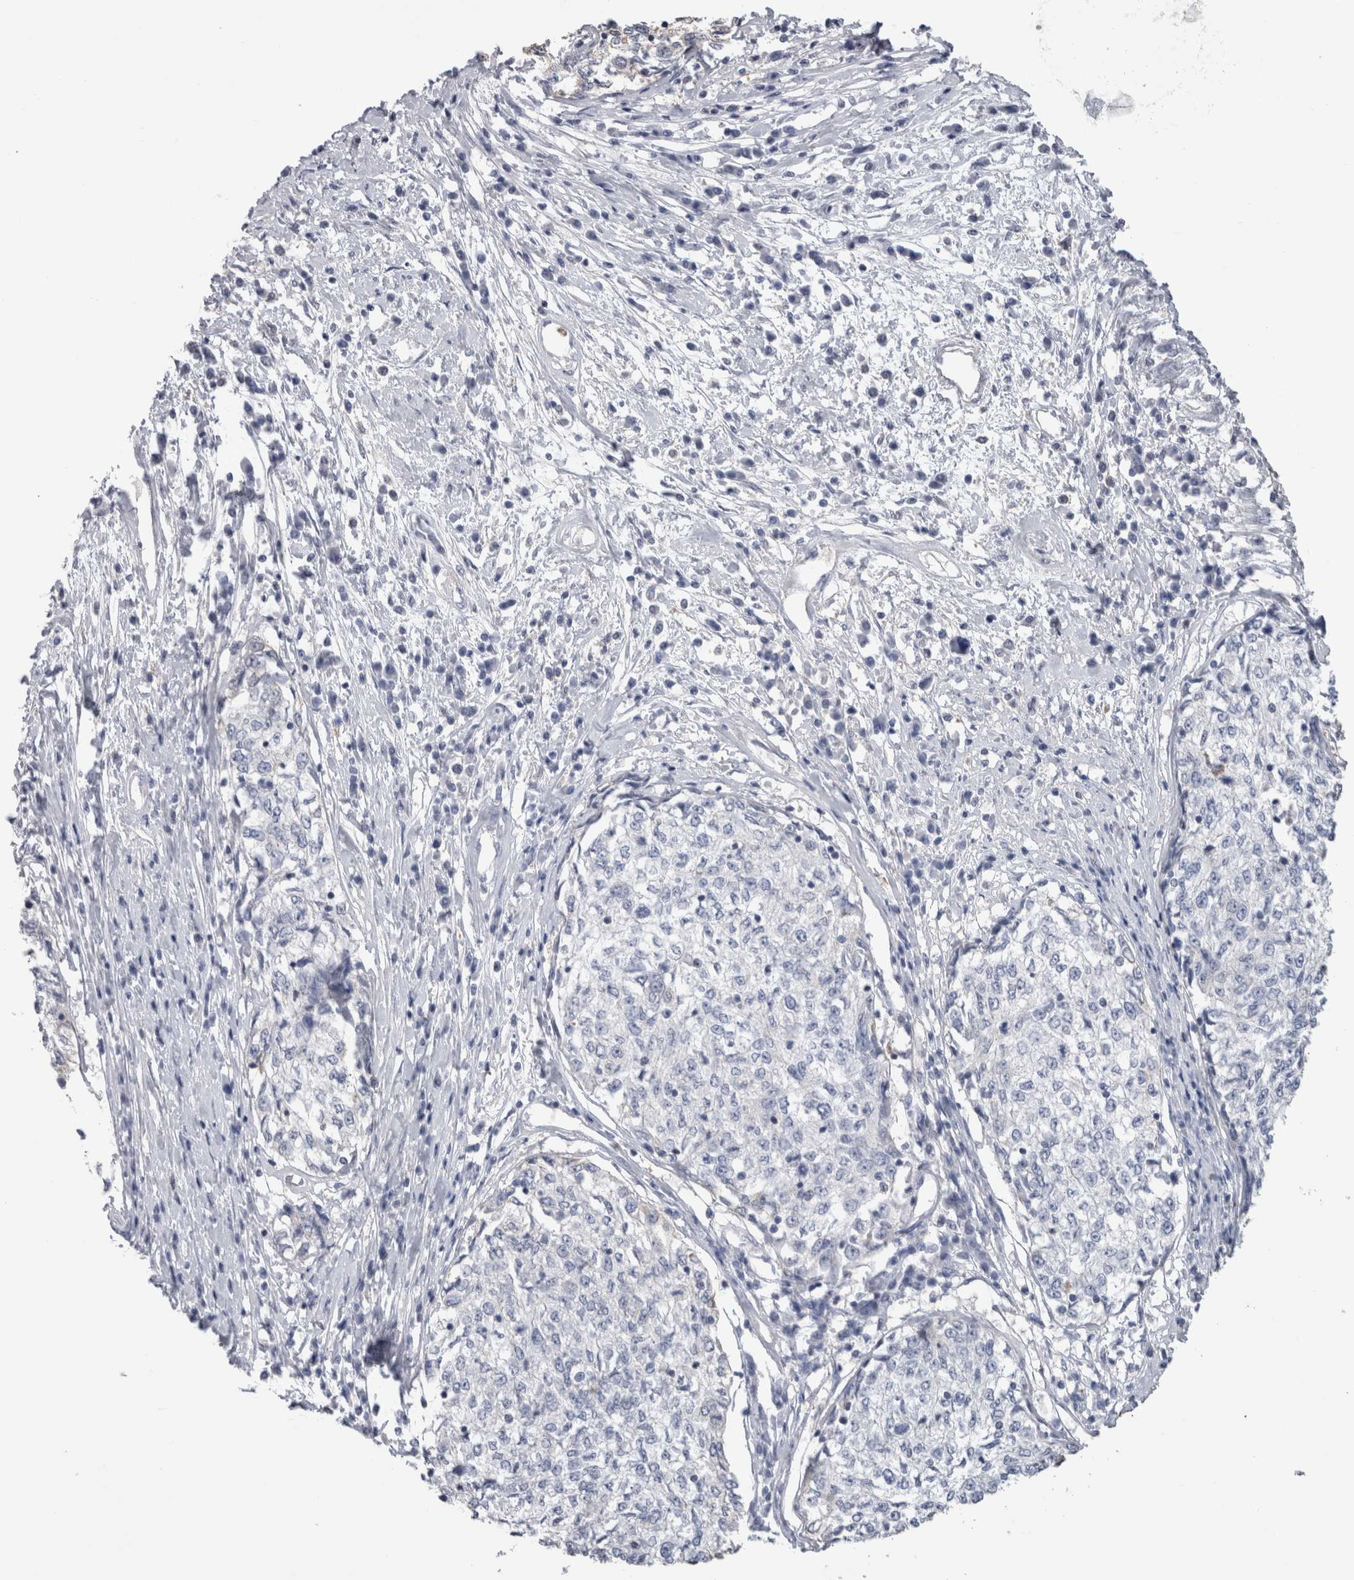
{"staining": {"intensity": "negative", "quantity": "none", "location": "none"}, "tissue": "cervical cancer", "cell_type": "Tumor cells", "image_type": "cancer", "snomed": [{"axis": "morphology", "description": "Squamous cell carcinoma, NOS"}, {"axis": "topography", "description": "Cervix"}], "caption": "High power microscopy image of an immunohistochemistry photomicrograph of cervical cancer (squamous cell carcinoma), revealing no significant positivity in tumor cells.", "gene": "SCRN1", "patient": {"sex": "female", "age": 57}}